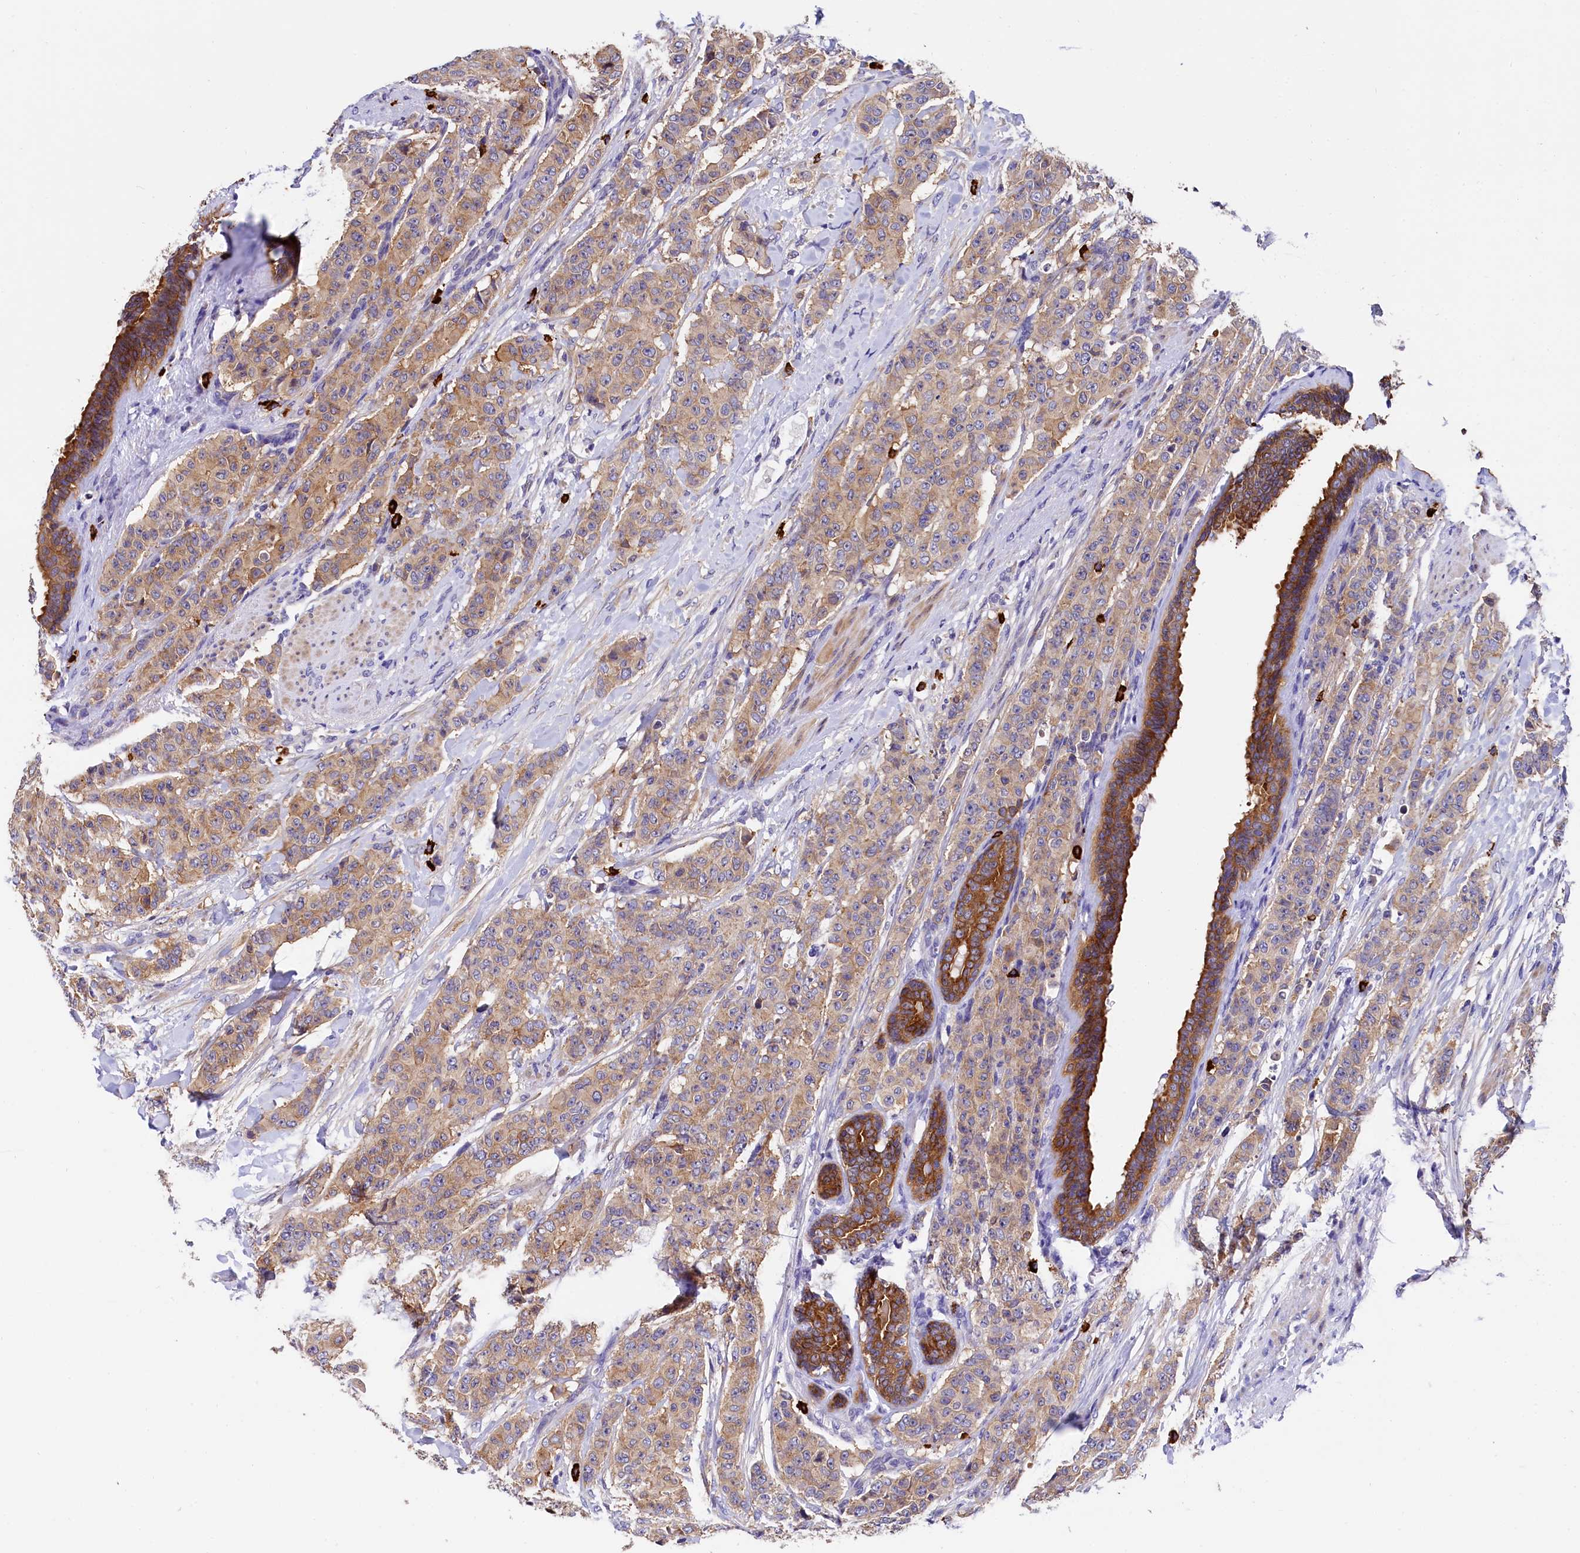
{"staining": {"intensity": "weak", "quantity": ">75%", "location": "cytoplasmic/membranous"}, "tissue": "breast cancer", "cell_type": "Tumor cells", "image_type": "cancer", "snomed": [{"axis": "morphology", "description": "Duct carcinoma"}, {"axis": "topography", "description": "Breast"}], "caption": "A high-resolution micrograph shows immunohistochemistry (IHC) staining of breast cancer (invasive ductal carcinoma), which exhibits weak cytoplasmic/membranous positivity in about >75% of tumor cells. Nuclei are stained in blue.", "gene": "EPS8L2", "patient": {"sex": "female", "age": 40}}